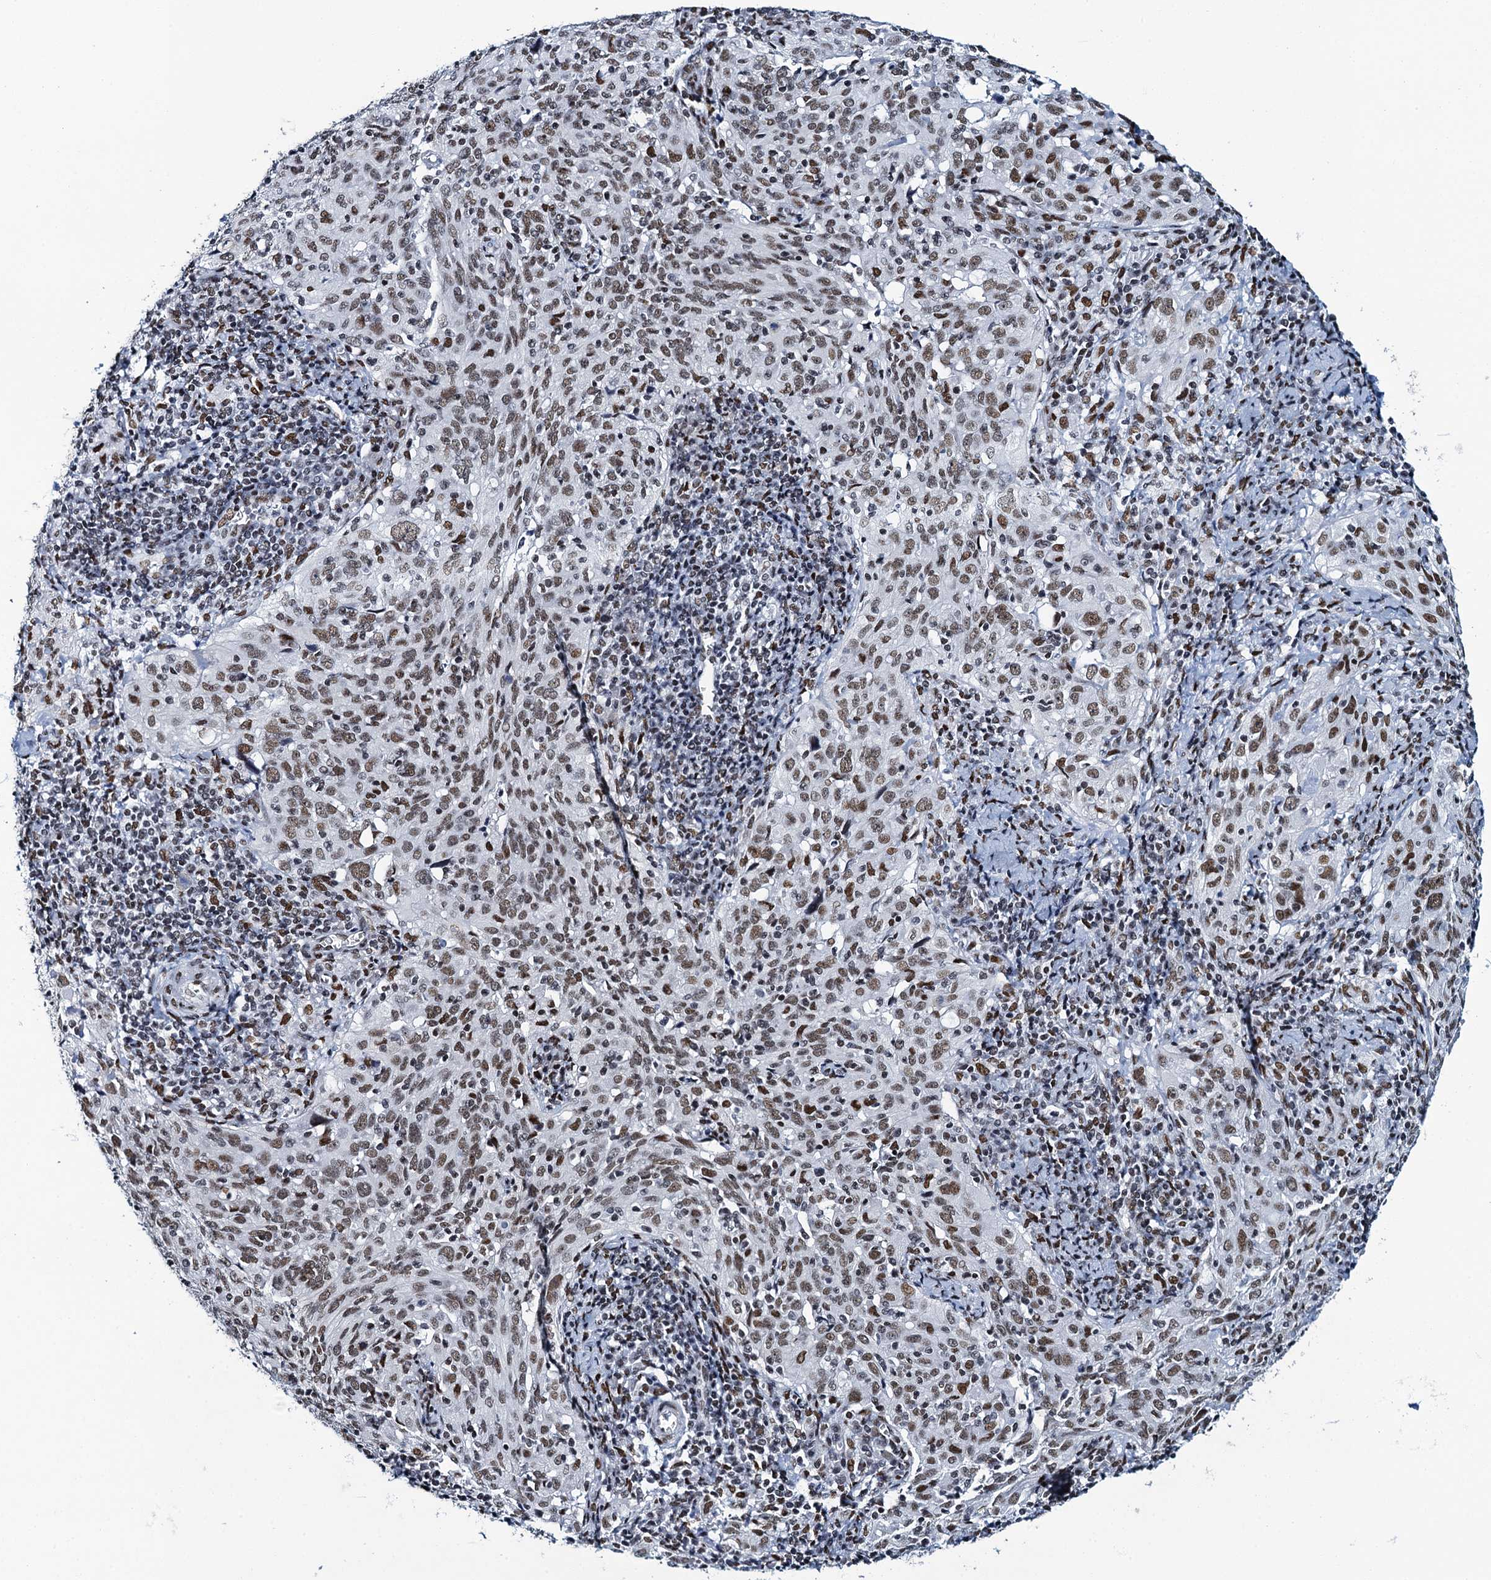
{"staining": {"intensity": "moderate", "quantity": ">75%", "location": "nuclear"}, "tissue": "cervical cancer", "cell_type": "Tumor cells", "image_type": "cancer", "snomed": [{"axis": "morphology", "description": "Normal tissue, NOS"}, {"axis": "morphology", "description": "Squamous cell carcinoma, NOS"}, {"axis": "topography", "description": "Cervix"}], "caption": "Protein expression analysis of human cervical squamous cell carcinoma reveals moderate nuclear staining in about >75% of tumor cells.", "gene": "HNRNPUL2", "patient": {"sex": "female", "age": 31}}